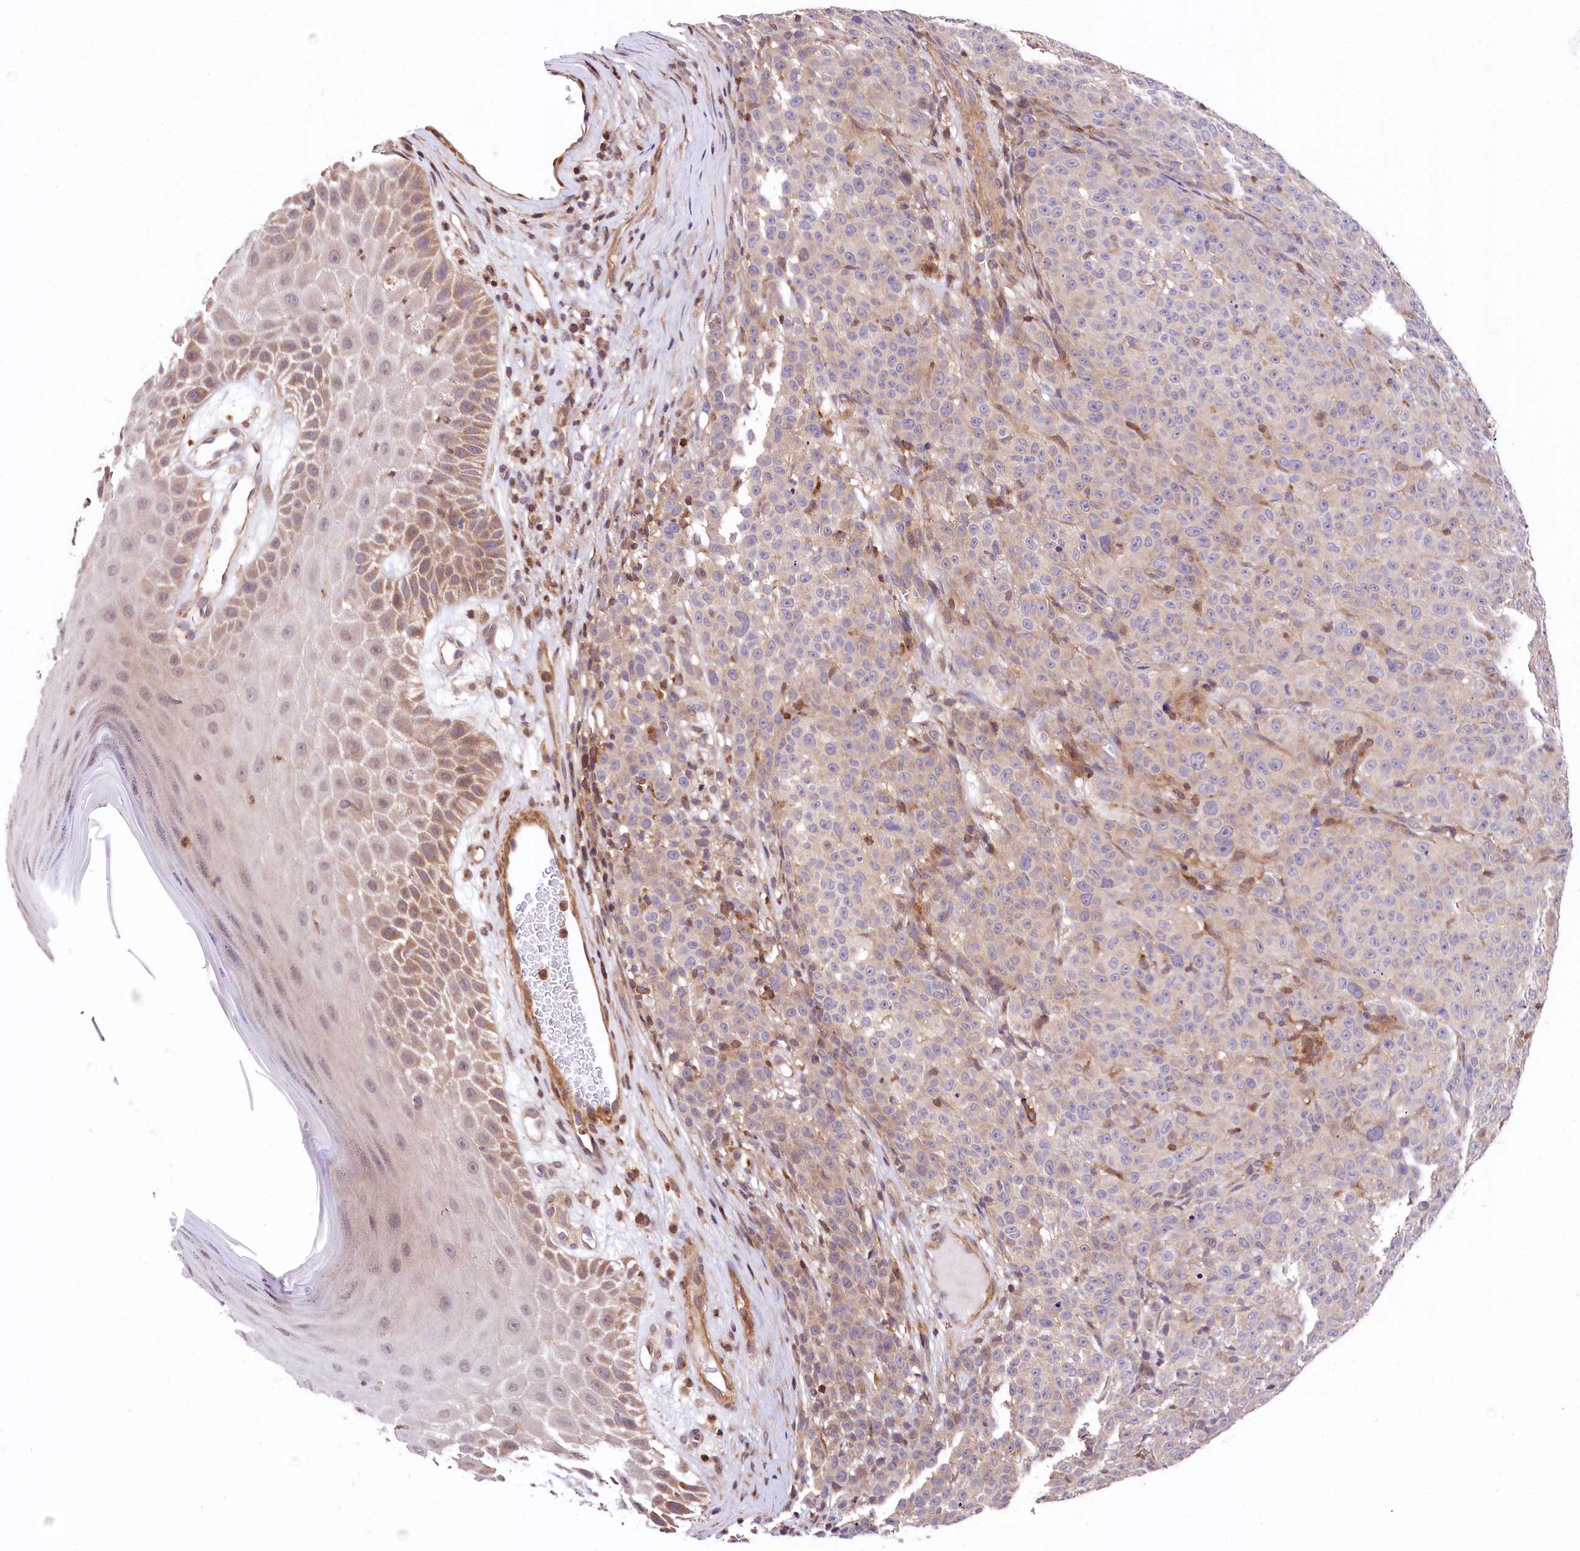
{"staining": {"intensity": "weak", "quantity": "<25%", "location": "cytoplasmic/membranous"}, "tissue": "melanoma", "cell_type": "Tumor cells", "image_type": "cancer", "snomed": [{"axis": "morphology", "description": "Malignant melanoma, NOS"}, {"axis": "topography", "description": "Skin"}], "caption": "This histopathology image is of malignant melanoma stained with immunohistochemistry to label a protein in brown with the nuclei are counter-stained blue. There is no staining in tumor cells.", "gene": "CHORDC1", "patient": {"sex": "female", "age": 82}}